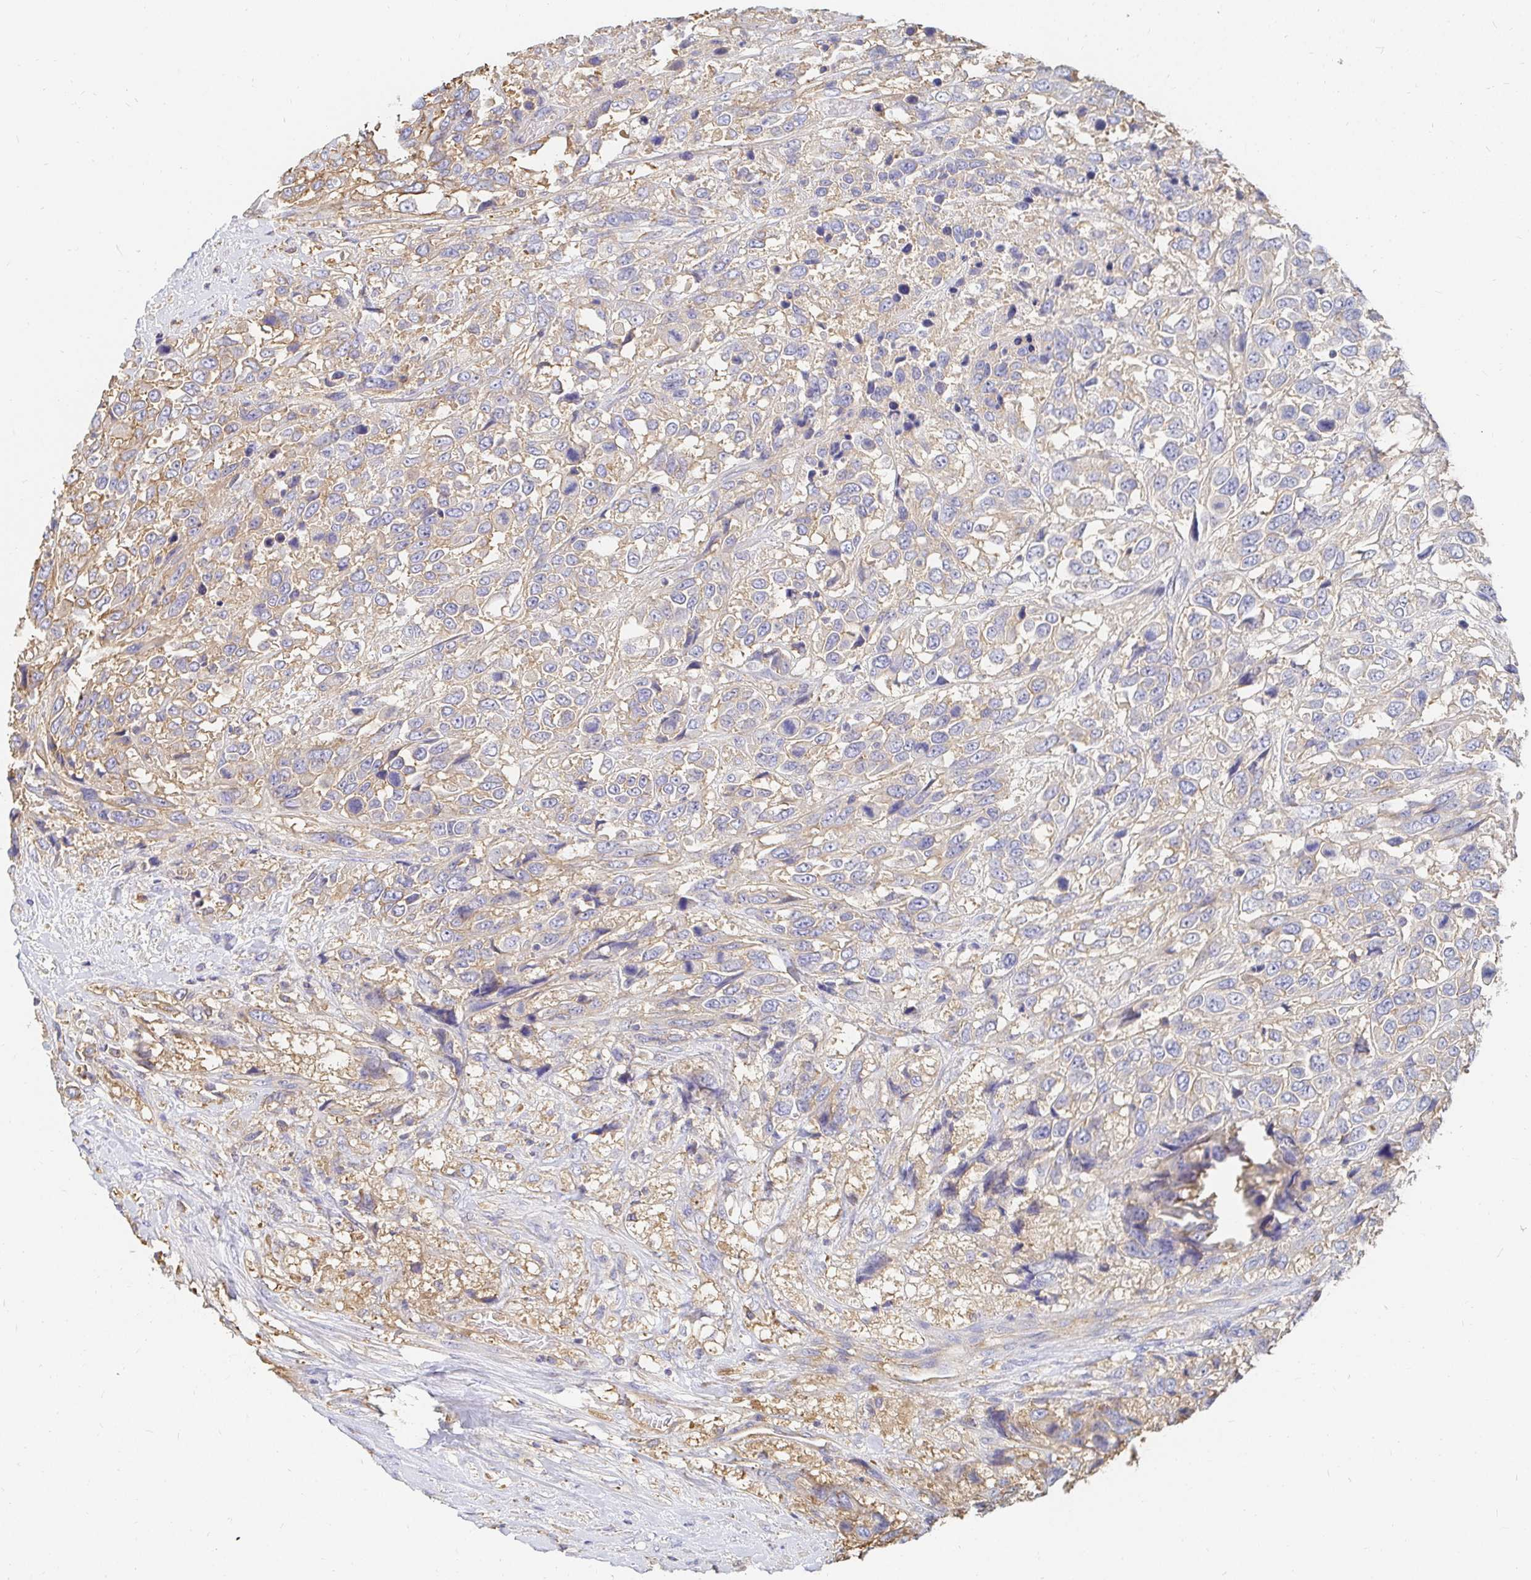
{"staining": {"intensity": "weak", "quantity": ">75%", "location": "cytoplasmic/membranous"}, "tissue": "urothelial cancer", "cell_type": "Tumor cells", "image_type": "cancer", "snomed": [{"axis": "morphology", "description": "Urothelial carcinoma, High grade"}, {"axis": "topography", "description": "Urinary bladder"}], "caption": "Immunohistochemical staining of high-grade urothelial carcinoma demonstrates low levels of weak cytoplasmic/membranous positivity in approximately >75% of tumor cells. (Brightfield microscopy of DAB IHC at high magnification).", "gene": "TSPAN19", "patient": {"sex": "female", "age": 70}}